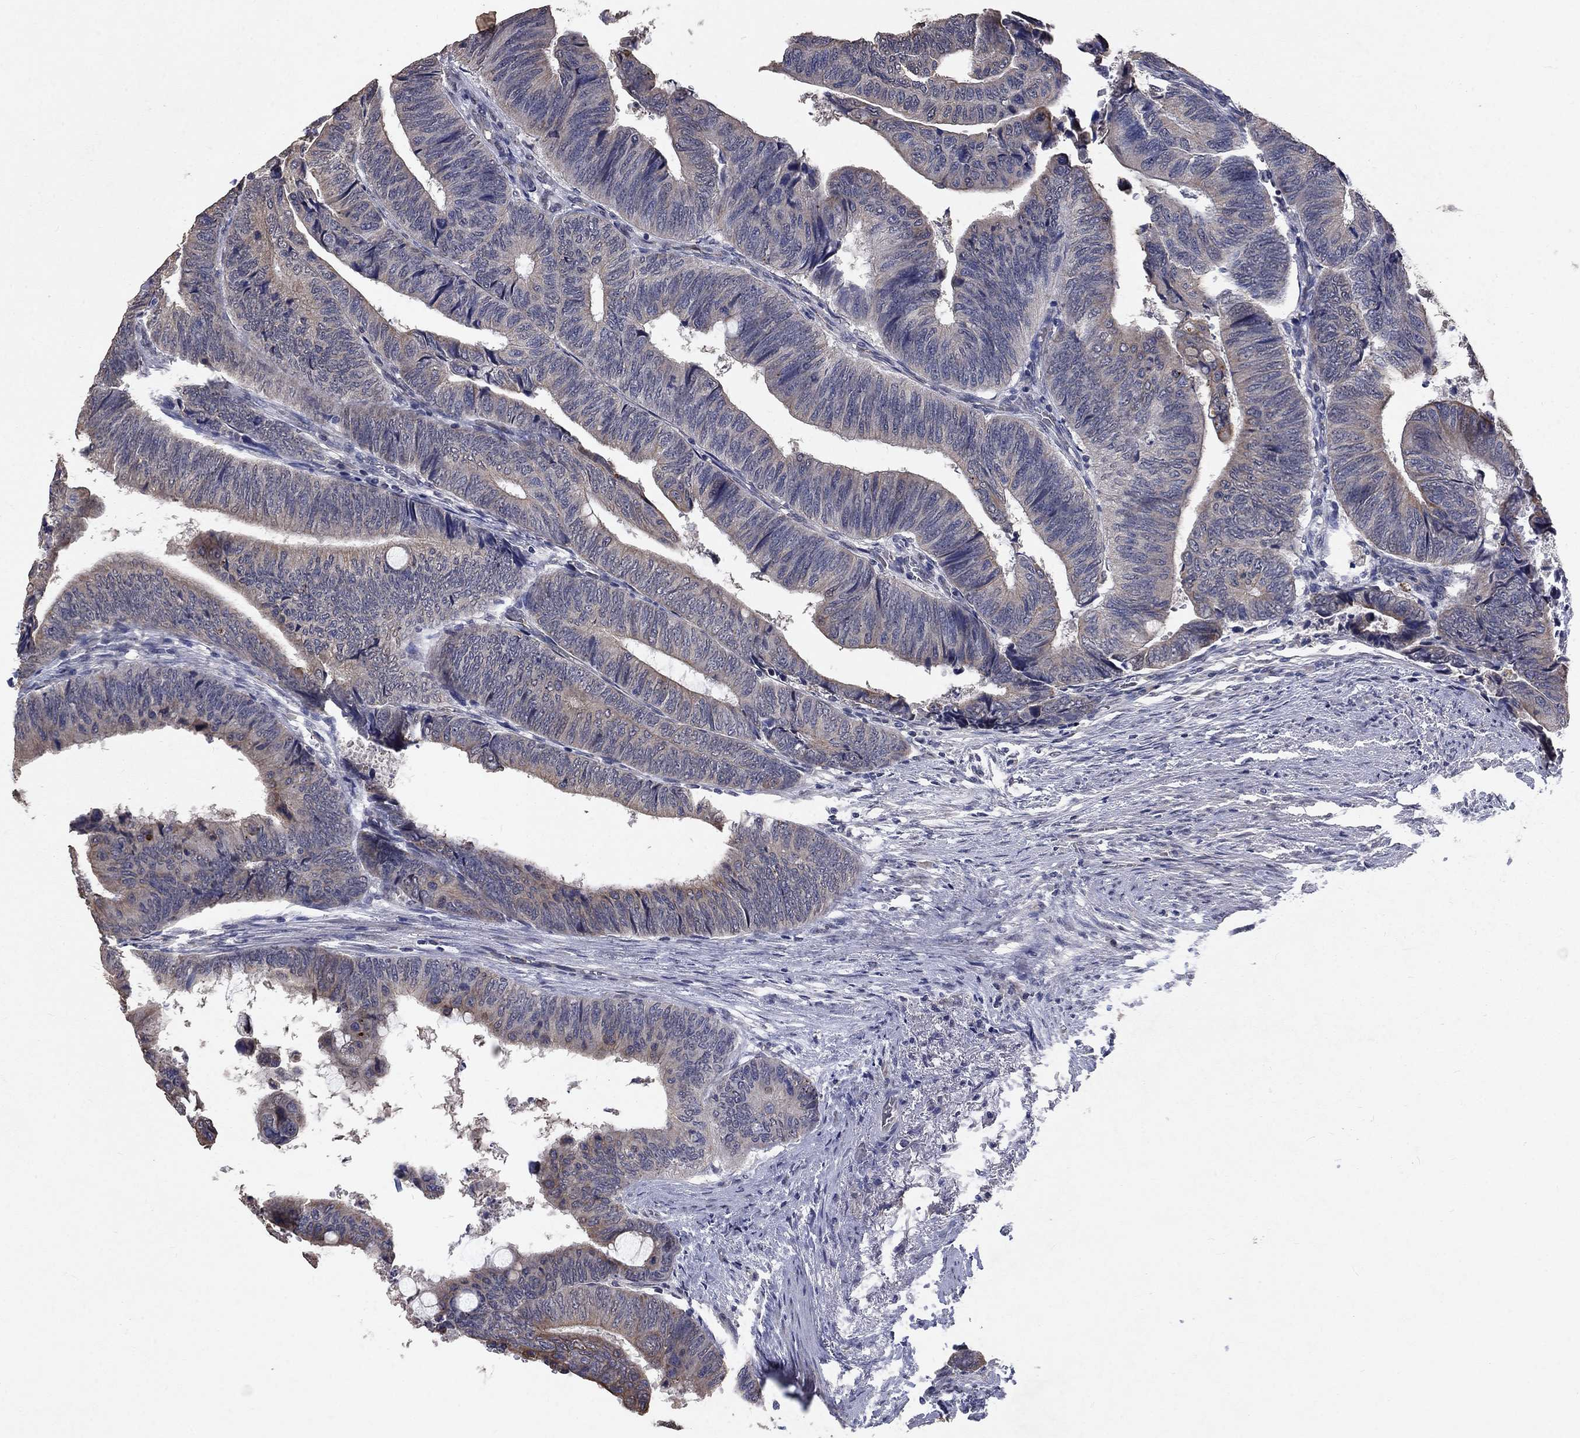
{"staining": {"intensity": "moderate", "quantity": "<25%", "location": "cytoplasmic/membranous"}, "tissue": "colorectal cancer", "cell_type": "Tumor cells", "image_type": "cancer", "snomed": [{"axis": "morphology", "description": "Normal tissue, NOS"}, {"axis": "morphology", "description": "Adenocarcinoma, NOS"}, {"axis": "topography", "description": "Rectum"}, {"axis": "topography", "description": "Peripheral nerve tissue"}], "caption": "High-power microscopy captured an immunohistochemistry photomicrograph of colorectal adenocarcinoma, revealing moderate cytoplasmic/membranous staining in about <25% of tumor cells. (DAB (3,3'-diaminobenzidine) = brown stain, brightfield microscopy at high magnification).", "gene": "CHST5", "patient": {"sex": "male", "age": 92}}